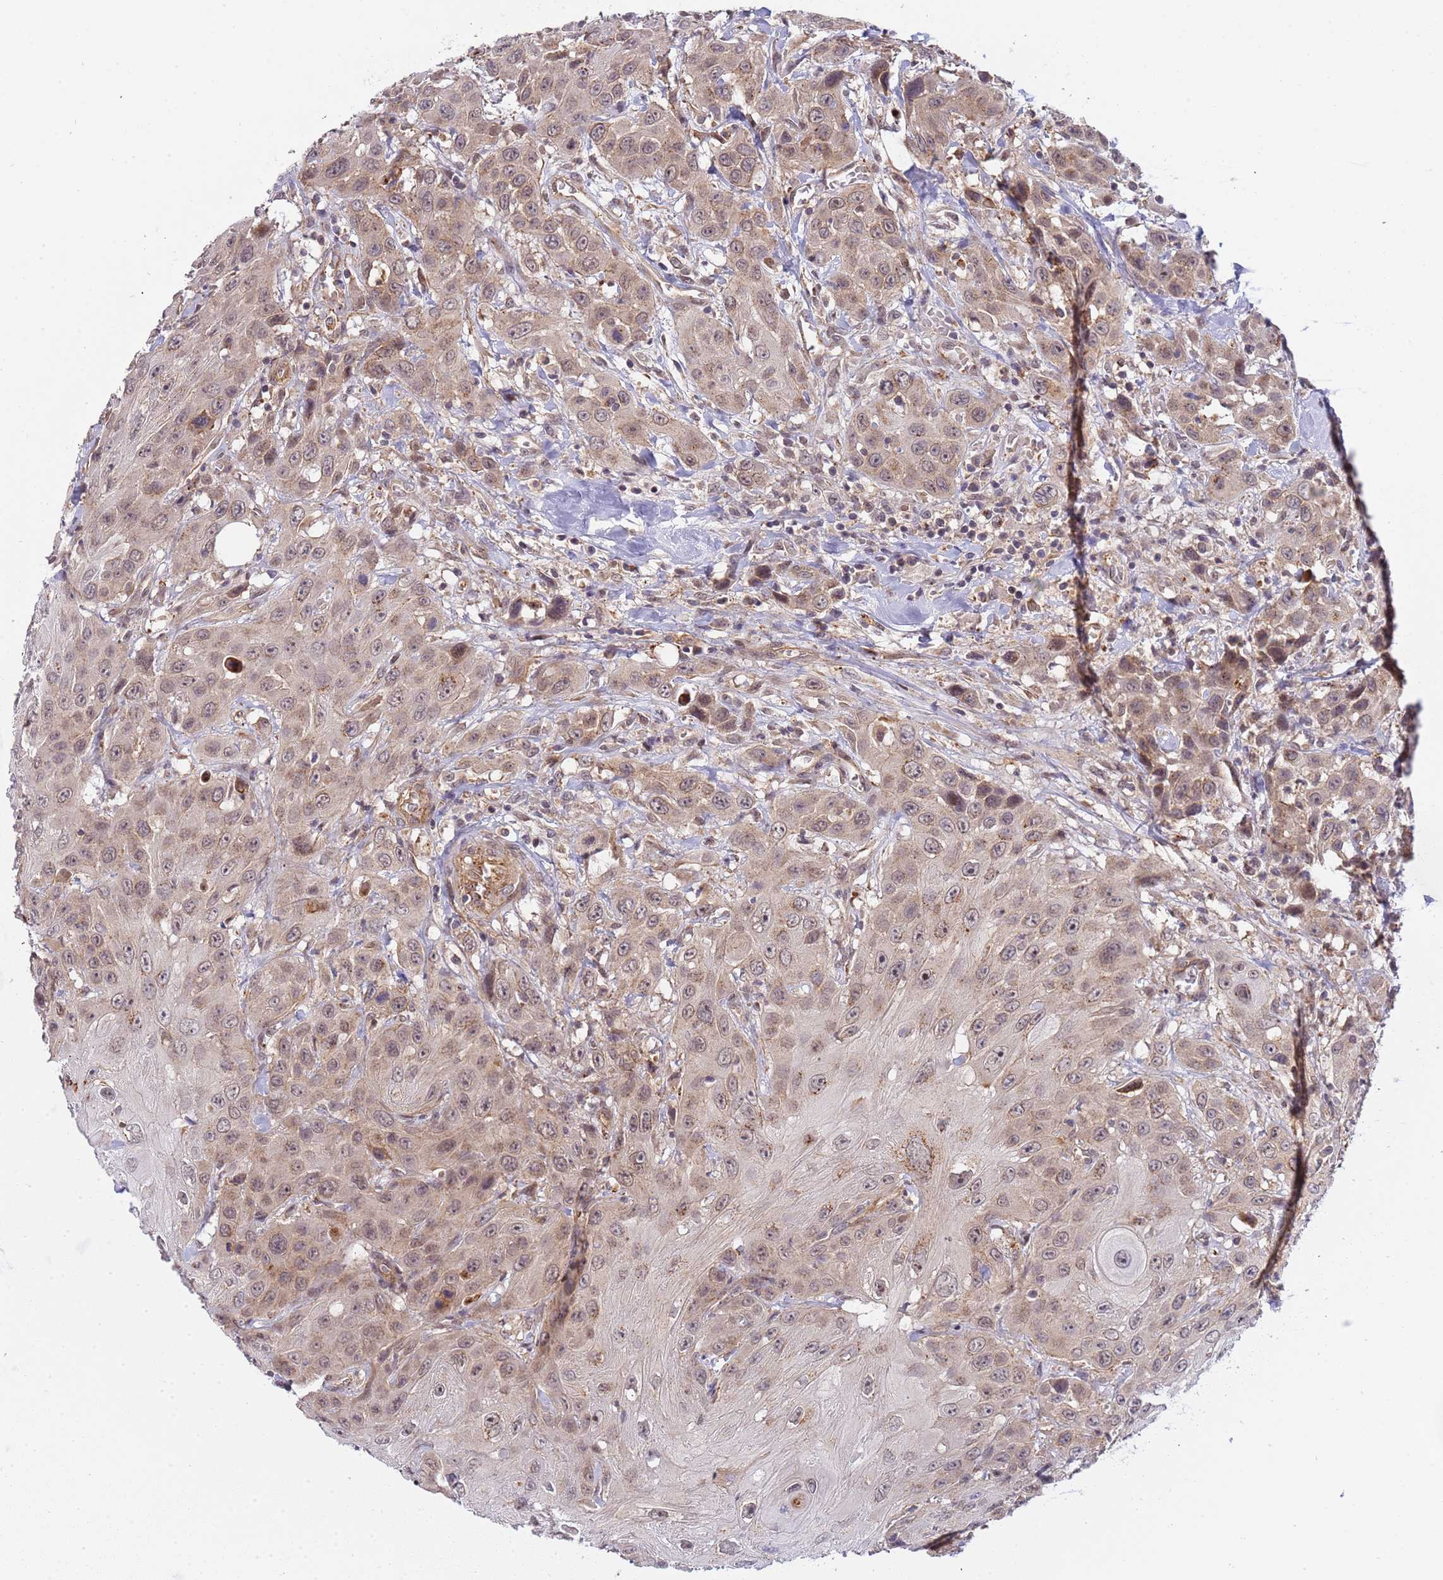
{"staining": {"intensity": "weak", "quantity": "<25%", "location": "cytoplasmic/membranous,nuclear"}, "tissue": "head and neck cancer", "cell_type": "Tumor cells", "image_type": "cancer", "snomed": [{"axis": "morphology", "description": "Squamous cell carcinoma, NOS"}, {"axis": "topography", "description": "Head-Neck"}], "caption": "Human head and neck squamous cell carcinoma stained for a protein using immunohistochemistry (IHC) displays no positivity in tumor cells.", "gene": "EMC2", "patient": {"sex": "male", "age": 81}}